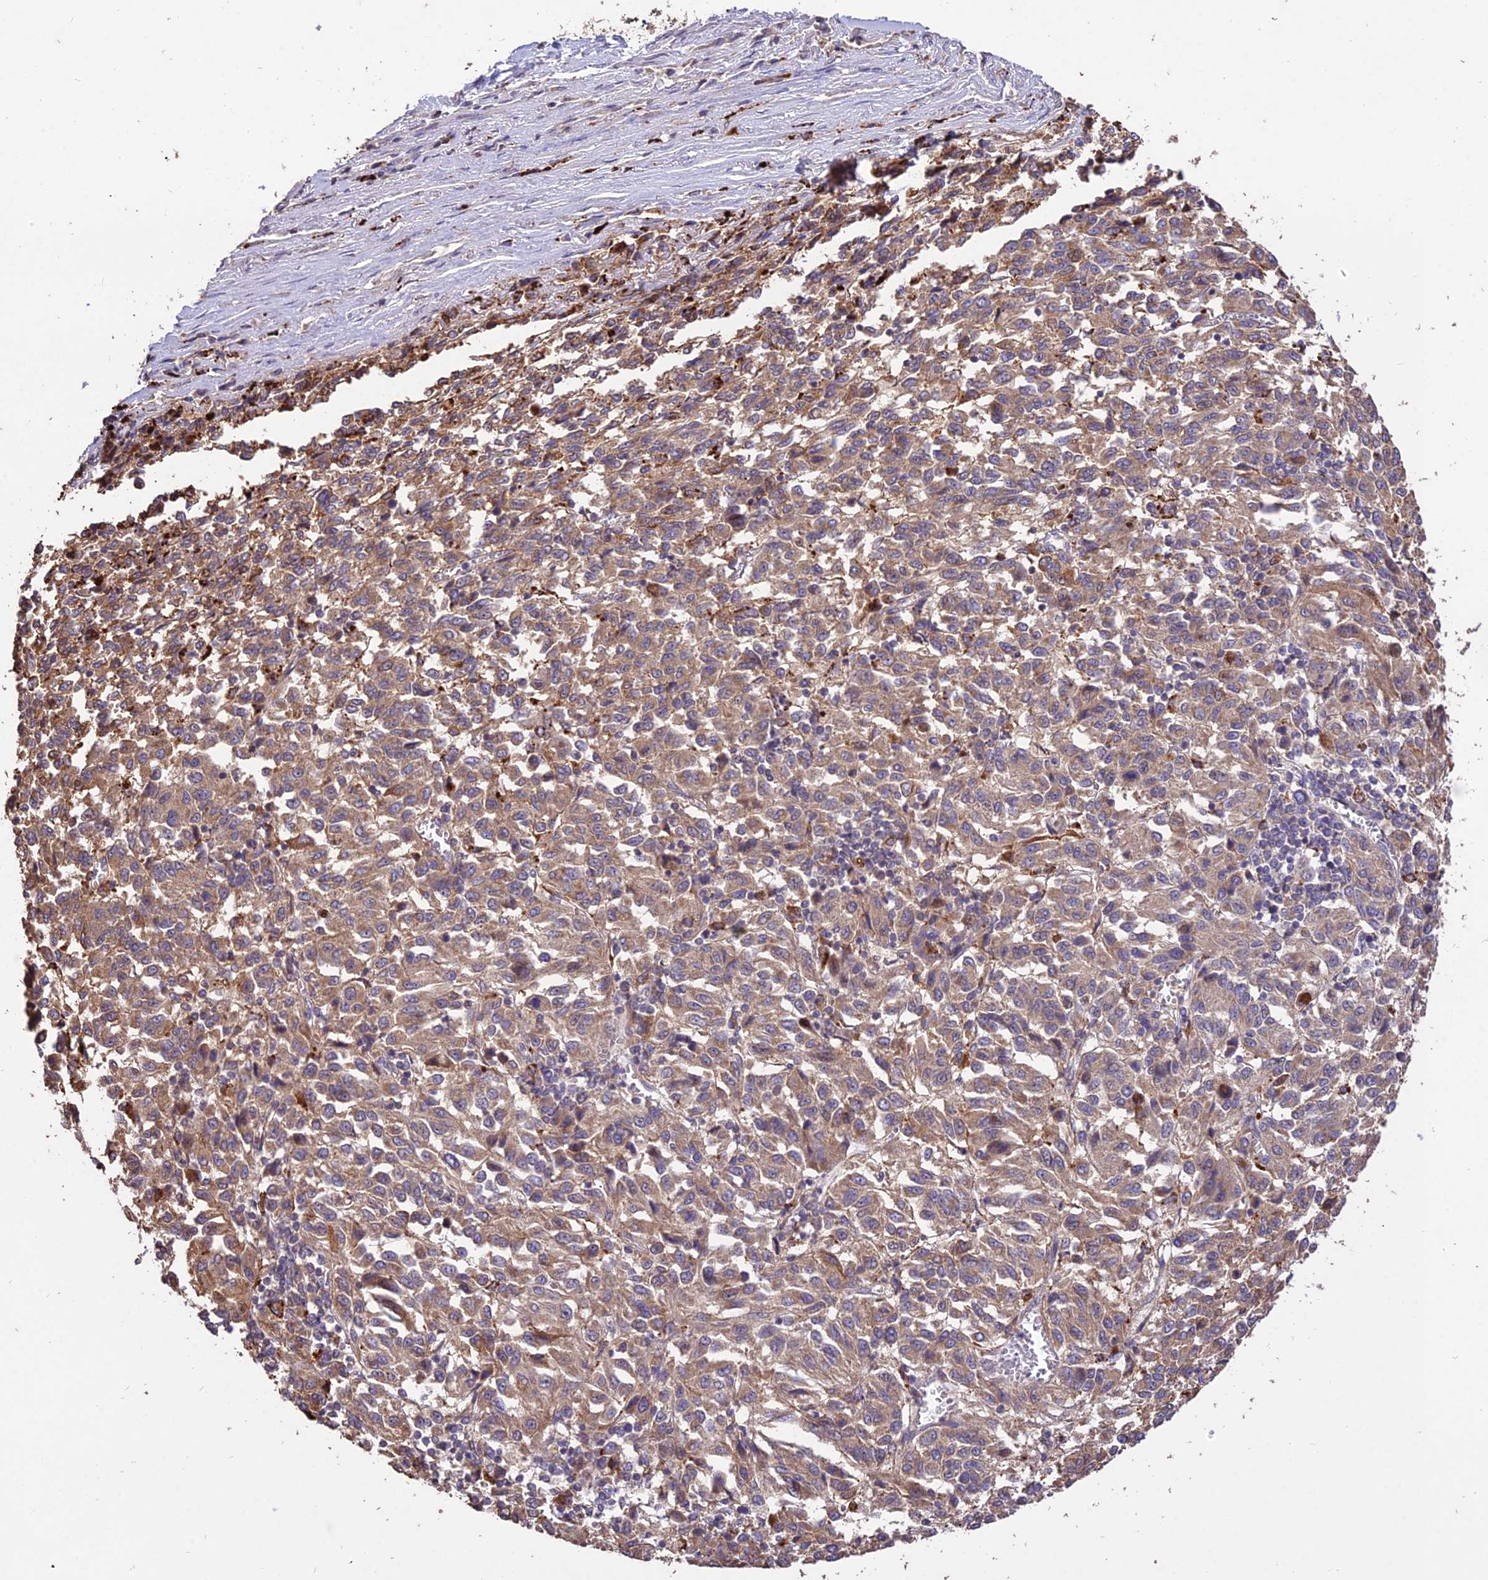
{"staining": {"intensity": "moderate", "quantity": ">75%", "location": "cytoplasmic/membranous"}, "tissue": "melanoma", "cell_type": "Tumor cells", "image_type": "cancer", "snomed": [{"axis": "morphology", "description": "Malignant melanoma, Metastatic site"}, {"axis": "topography", "description": "Lung"}], "caption": "Melanoma was stained to show a protein in brown. There is medium levels of moderate cytoplasmic/membranous positivity in approximately >75% of tumor cells.", "gene": "SDHD", "patient": {"sex": "male", "age": 64}}